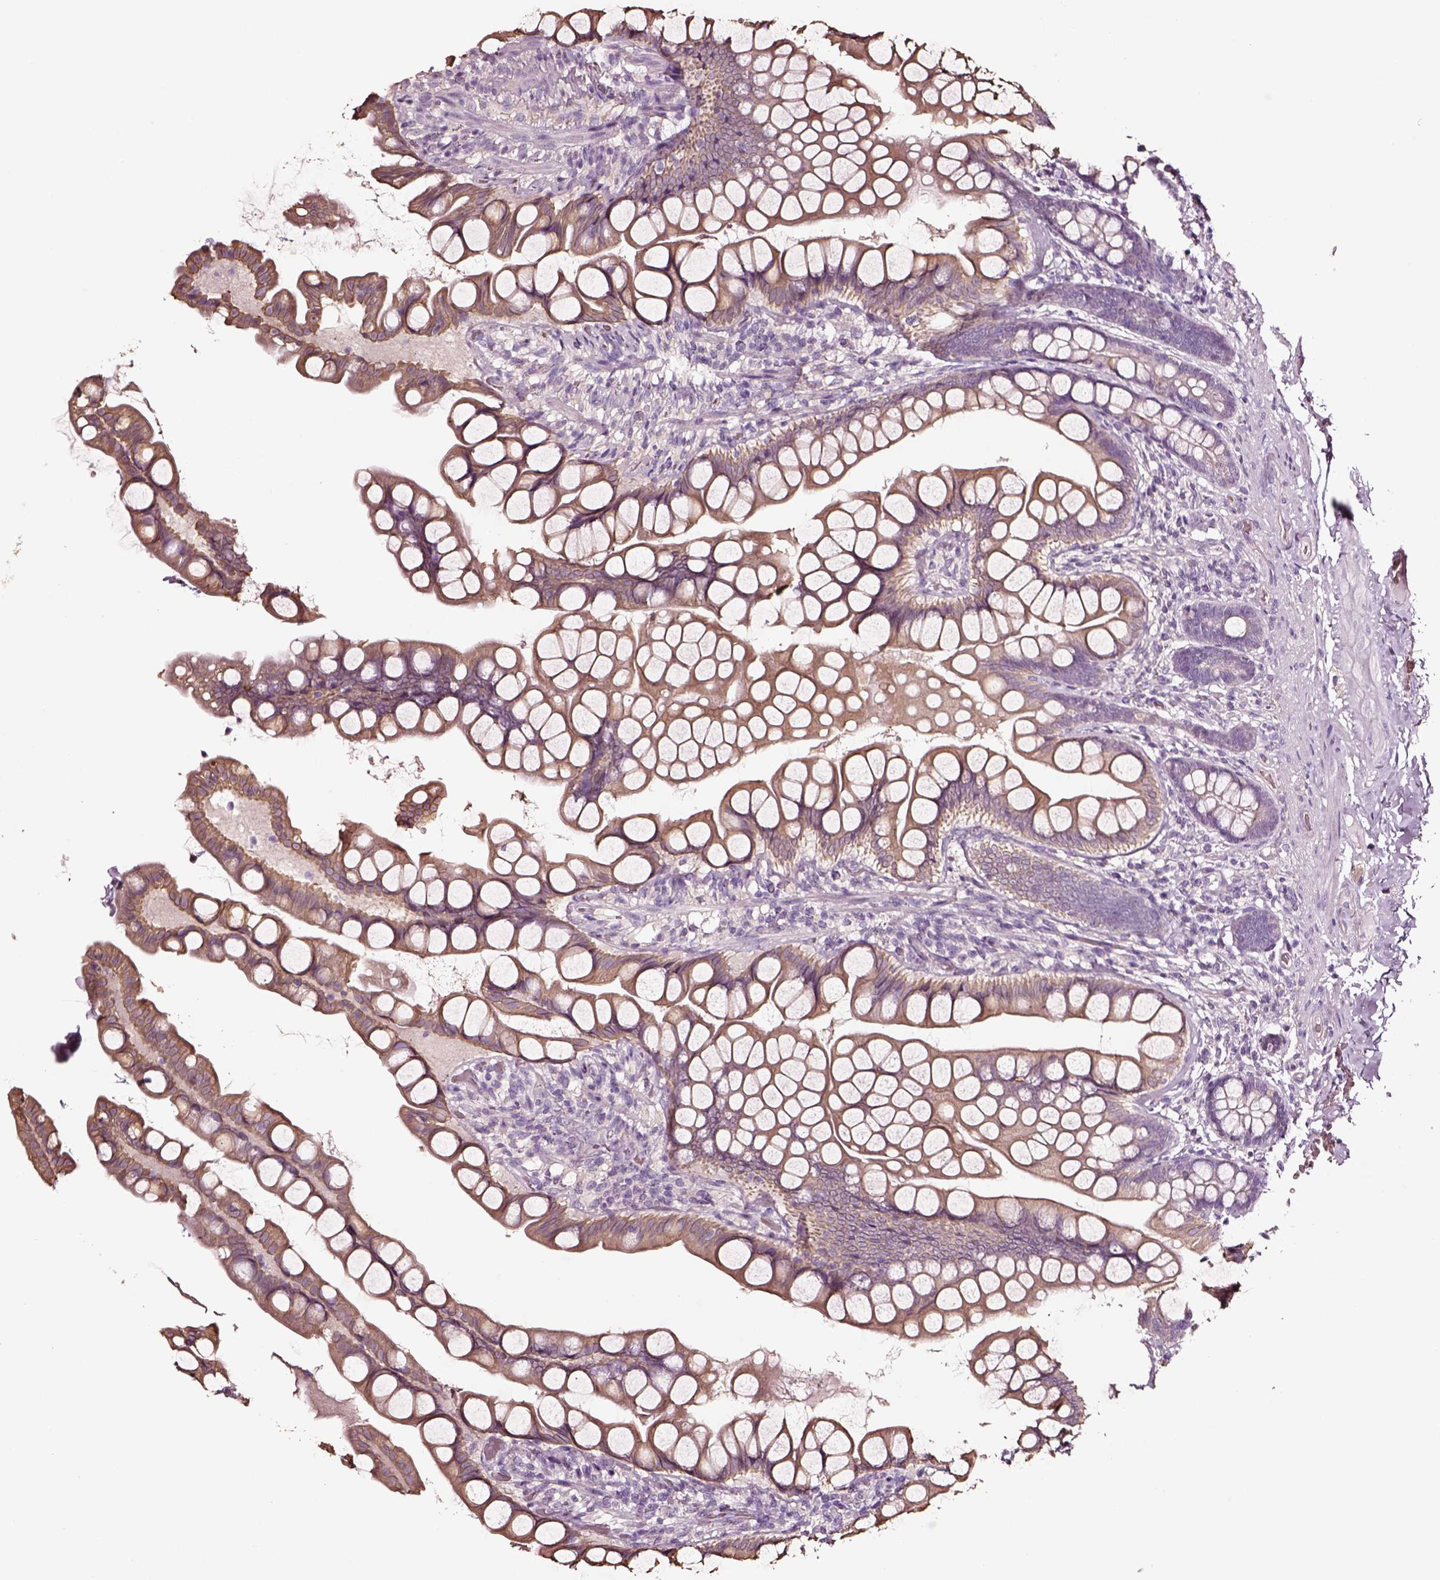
{"staining": {"intensity": "weak", "quantity": "25%-75%", "location": "cytoplasmic/membranous"}, "tissue": "small intestine", "cell_type": "Glandular cells", "image_type": "normal", "snomed": [{"axis": "morphology", "description": "Normal tissue, NOS"}, {"axis": "topography", "description": "Small intestine"}], "caption": "Glandular cells demonstrate low levels of weak cytoplasmic/membranous expression in approximately 25%-75% of cells in unremarkable small intestine. The staining was performed using DAB (3,3'-diaminobenzidine) to visualize the protein expression in brown, while the nuclei were stained in blue with hematoxylin (Magnification: 20x).", "gene": "AADAT", "patient": {"sex": "male", "age": 70}}